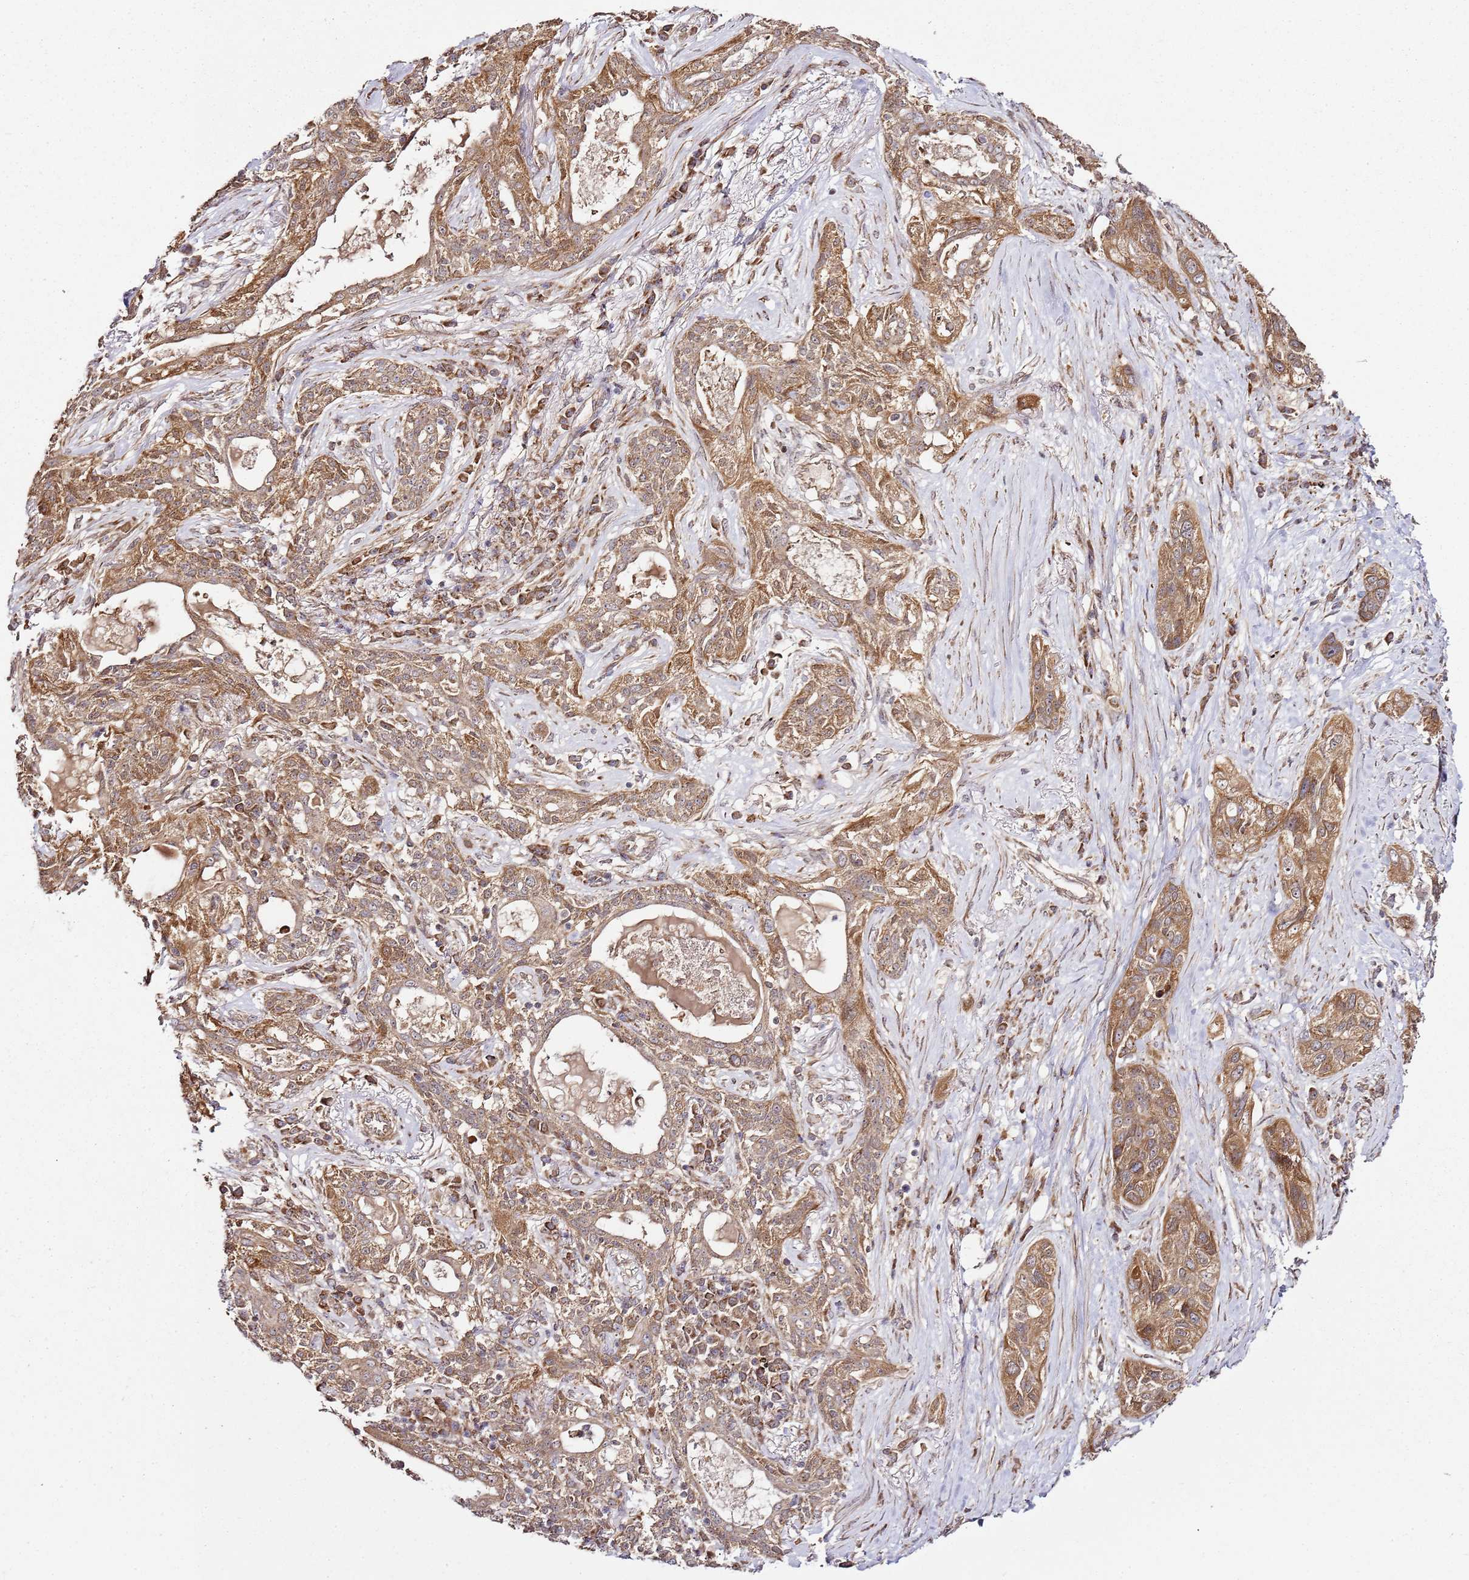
{"staining": {"intensity": "moderate", "quantity": ">75%", "location": "cytoplasmic/membranous"}, "tissue": "lung cancer", "cell_type": "Tumor cells", "image_type": "cancer", "snomed": [{"axis": "morphology", "description": "Squamous cell carcinoma, NOS"}, {"axis": "topography", "description": "Lung"}], "caption": "Approximately >75% of tumor cells in human squamous cell carcinoma (lung) demonstrate moderate cytoplasmic/membranous protein positivity as visualized by brown immunohistochemical staining.", "gene": "TM2D2", "patient": {"sex": "female", "age": 70}}